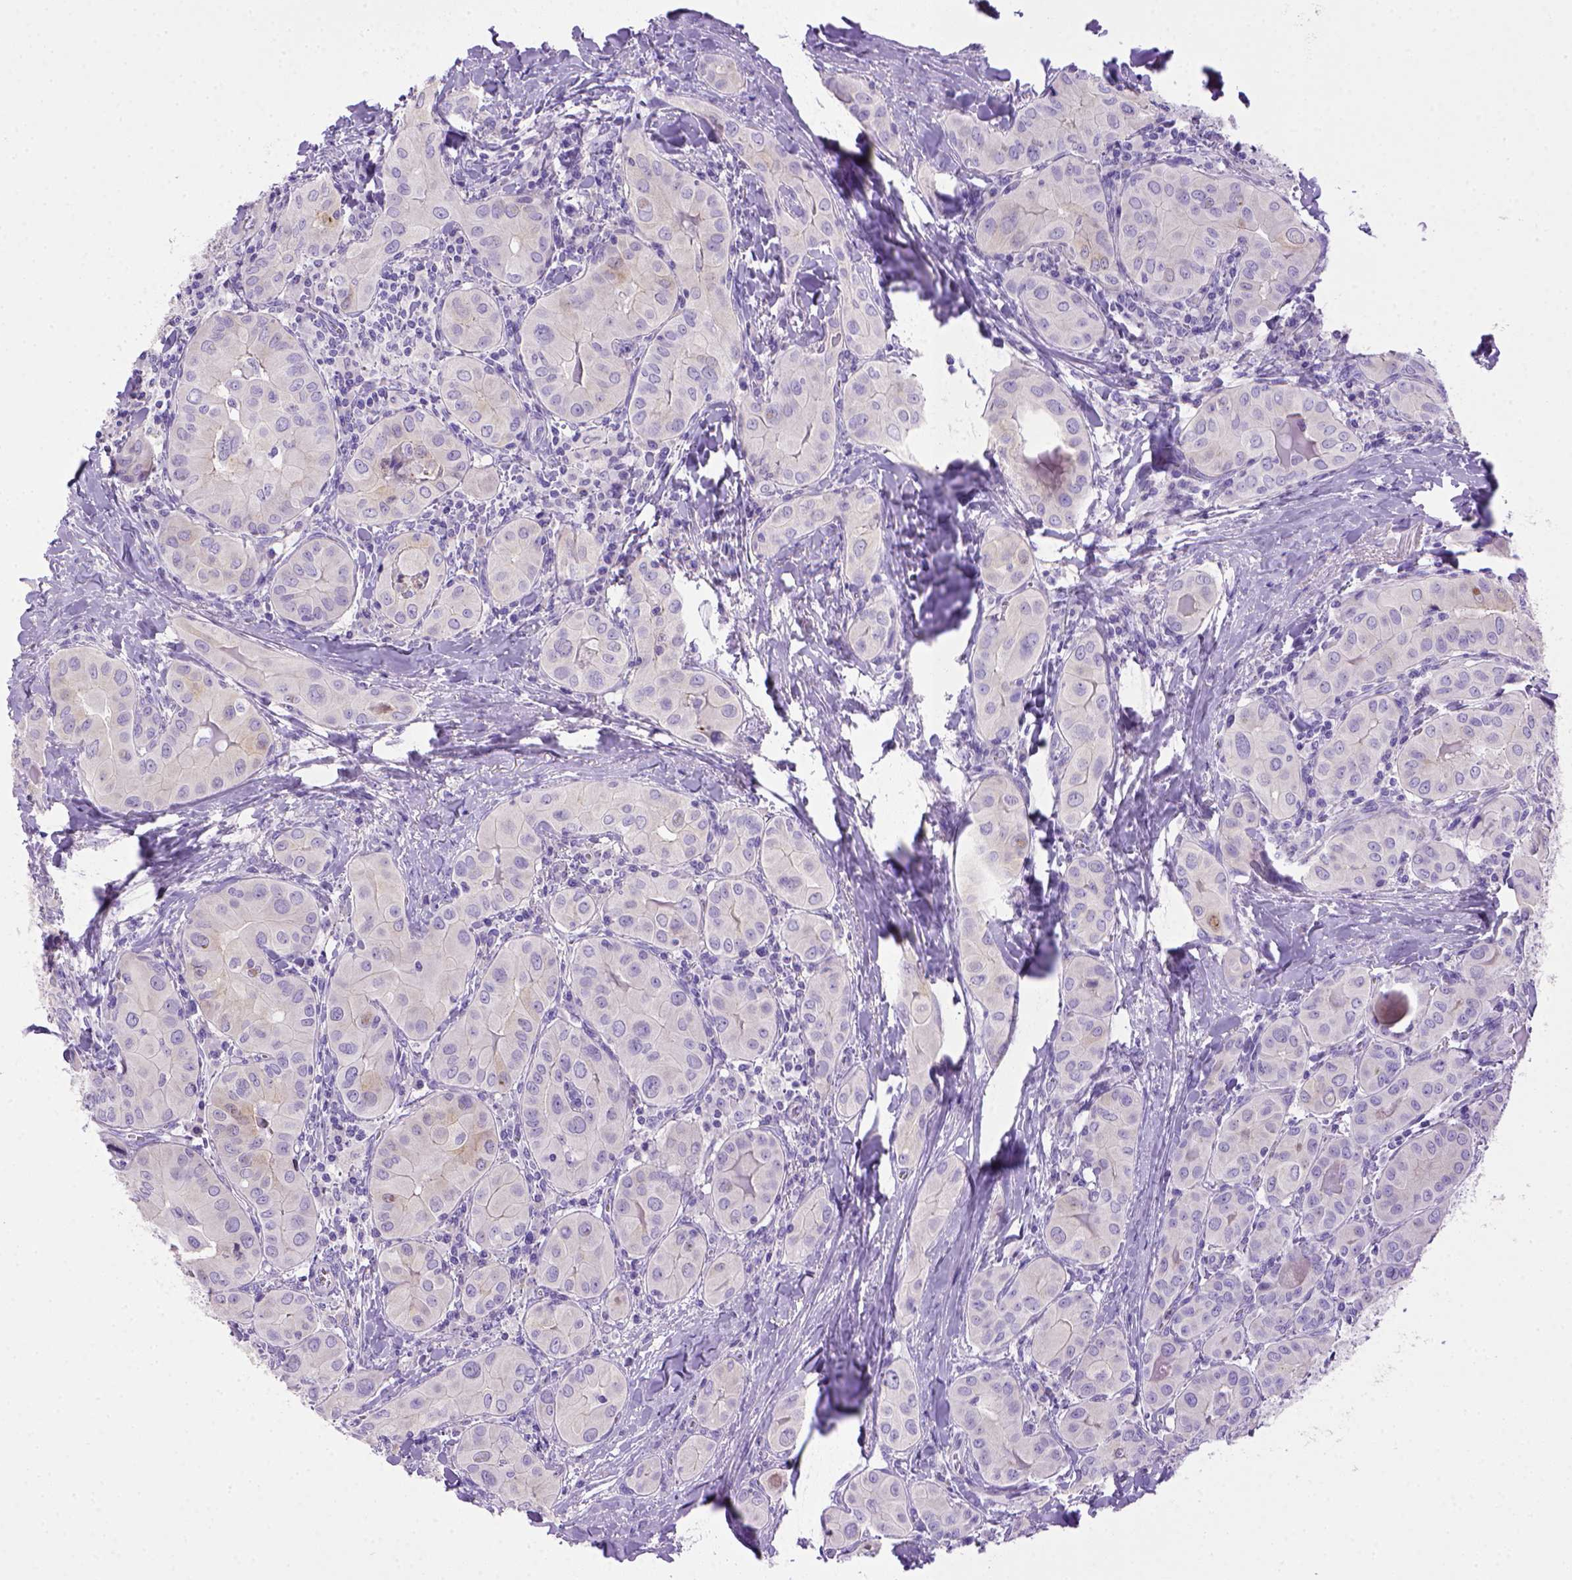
{"staining": {"intensity": "negative", "quantity": "none", "location": "none"}, "tissue": "thyroid cancer", "cell_type": "Tumor cells", "image_type": "cancer", "snomed": [{"axis": "morphology", "description": "Papillary adenocarcinoma, NOS"}, {"axis": "topography", "description": "Thyroid gland"}], "caption": "High magnification brightfield microscopy of thyroid cancer (papillary adenocarcinoma) stained with DAB (3,3'-diaminobenzidine) (brown) and counterstained with hematoxylin (blue): tumor cells show no significant staining.", "gene": "BAAT", "patient": {"sex": "female", "age": 37}}